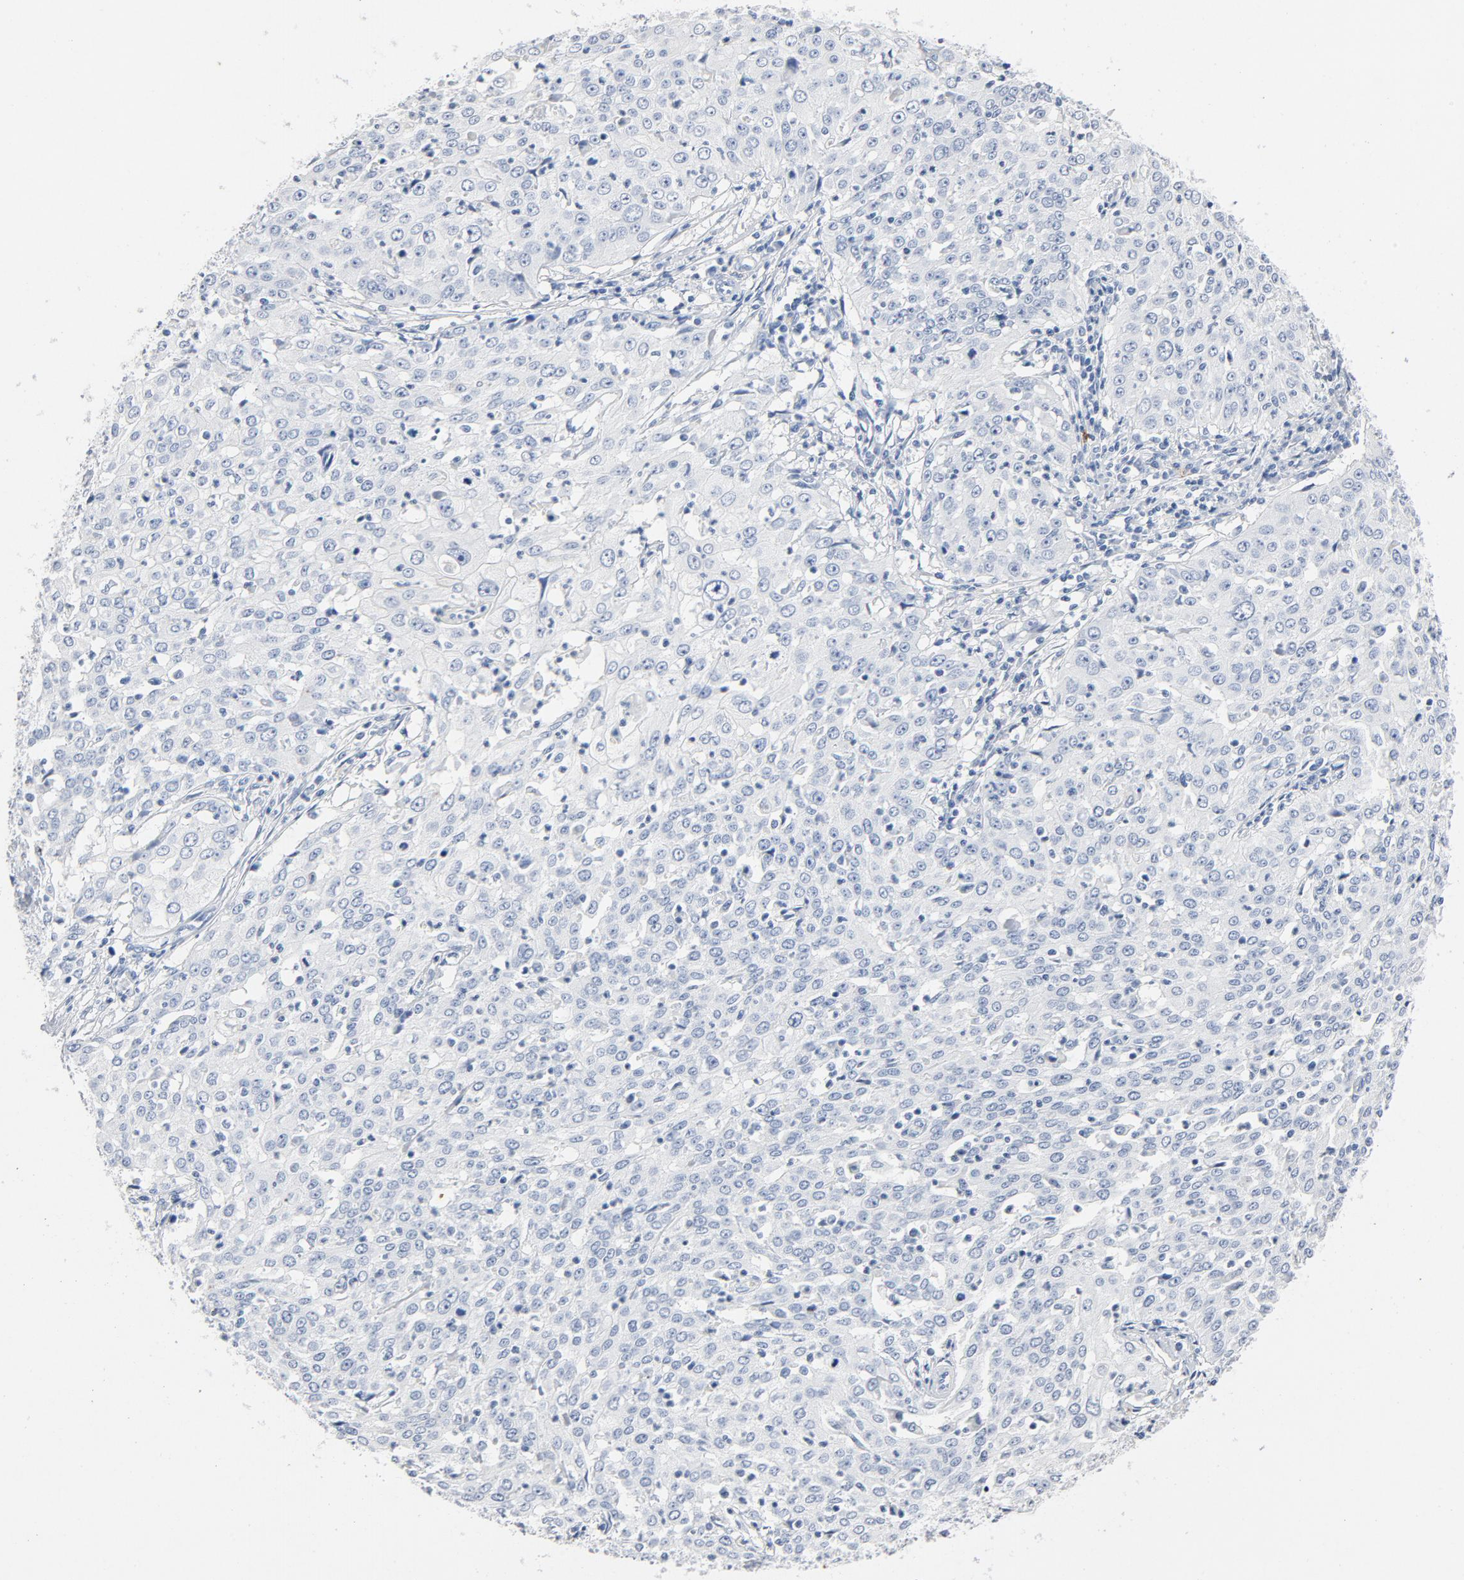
{"staining": {"intensity": "negative", "quantity": "none", "location": "none"}, "tissue": "cervical cancer", "cell_type": "Tumor cells", "image_type": "cancer", "snomed": [{"axis": "morphology", "description": "Squamous cell carcinoma, NOS"}, {"axis": "topography", "description": "Cervix"}], "caption": "Micrograph shows no significant protein staining in tumor cells of cervical cancer (squamous cell carcinoma).", "gene": "PTPRB", "patient": {"sex": "female", "age": 39}}